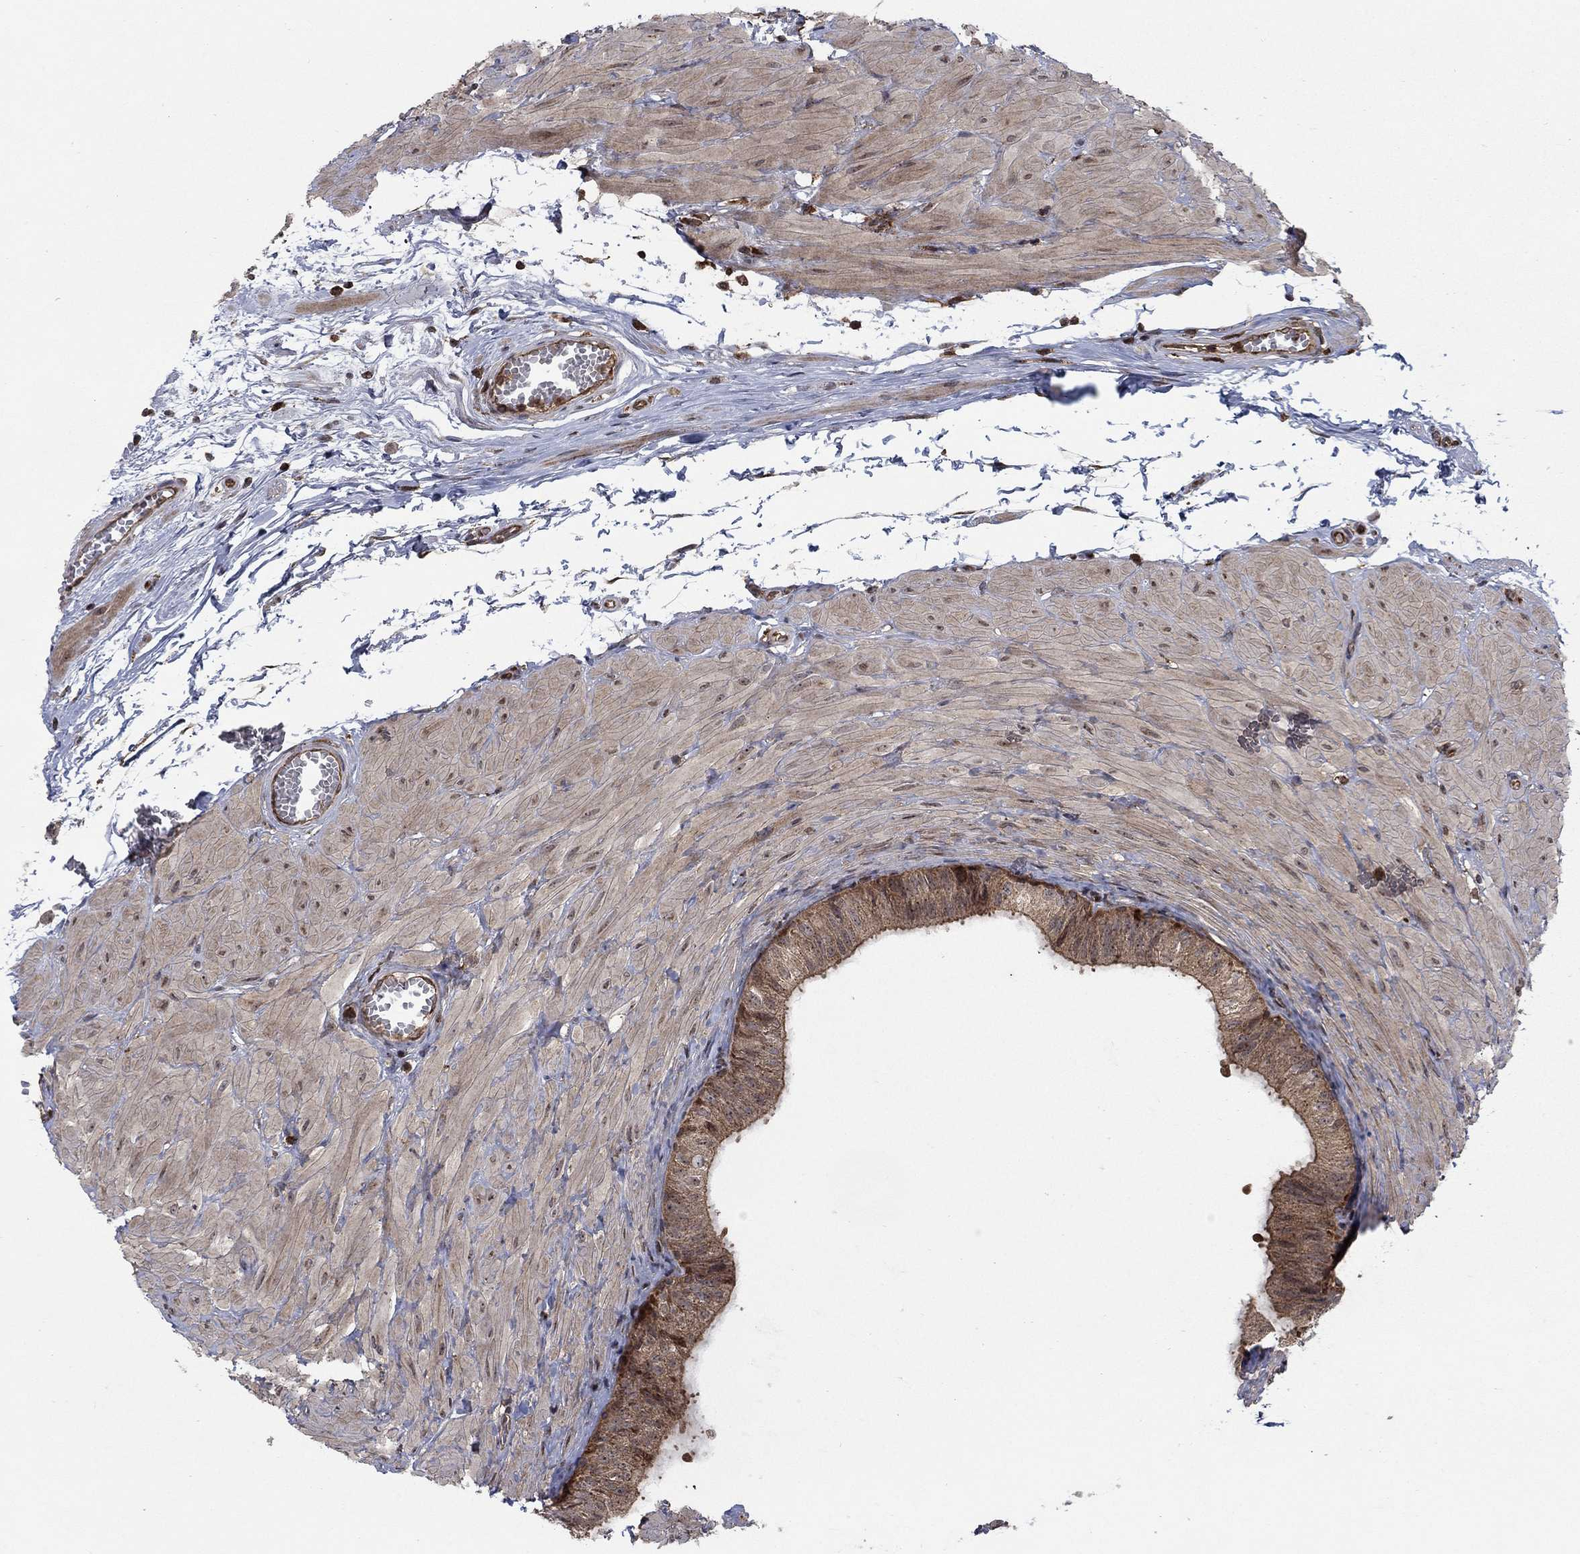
{"staining": {"intensity": "moderate", "quantity": ">75%", "location": "cytoplasmic/membranous"}, "tissue": "epididymis", "cell_type": "Glandular cells", "image_type": "normal", "snomed": [{"axis": "morphology", "description": "Normal tissue, NOS"}, {"axis": "topography", "description": "Epididymis"}, {"axis": "topography", "description": "Vas deferens"}], "caption": "Immunohistochemical staining of unremarkable epididymis exhibits >75% levels of moderate cytoplasmic/membranous protein staining in about >75% of glandular cells. Using DAB (3,3'-diaminobenzidine) (brown) and hematoxylin (blue) stains, captured at high magnification using brightfield microscopy.", "gene": "IFI35", "patient": {"sex": "male", "age": 23}}